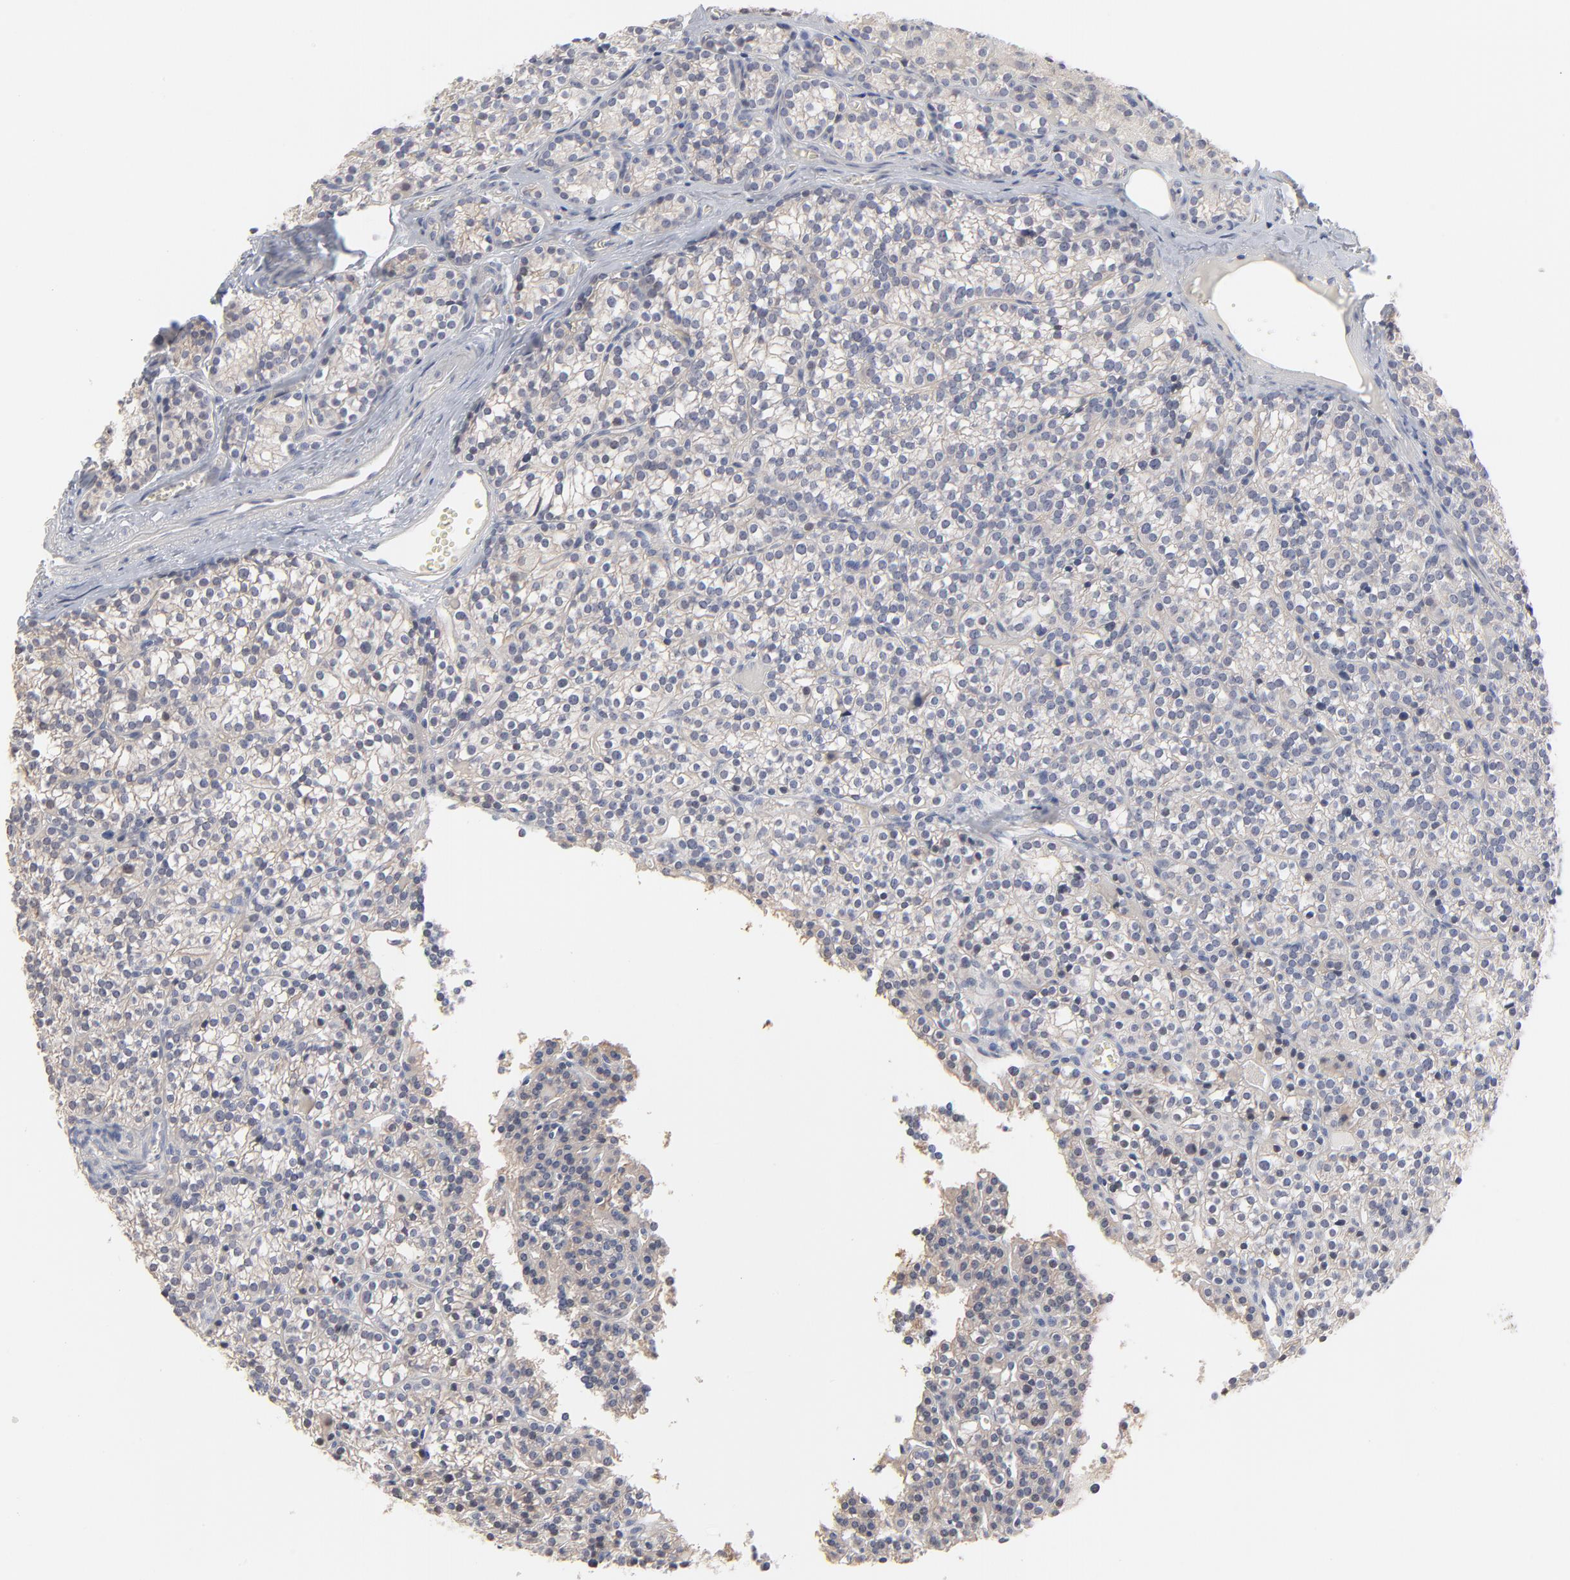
{"staining": {"intensity": "weak", "quantity": "25%-75%", "location": "cytoplasmic/membranous"}, "tissue": "parathyroid gland", "cell_type": "Glandular cells", "image_type": "normal", "snomed": [{"axis": "morphology", "description": "Normal tissue, NOS"}, {"axis": "topography", "description": "Parathyroid gland"}], "caption": "An image showing weak cytoplasmic/membranous staining in approximately 25%-75% of glandular cells in benign parathyroid gland, as visualized by brown immunohistochemical staining.", "gene": "SLC16A1", "patient": {"sex": "female", "age": 50}}